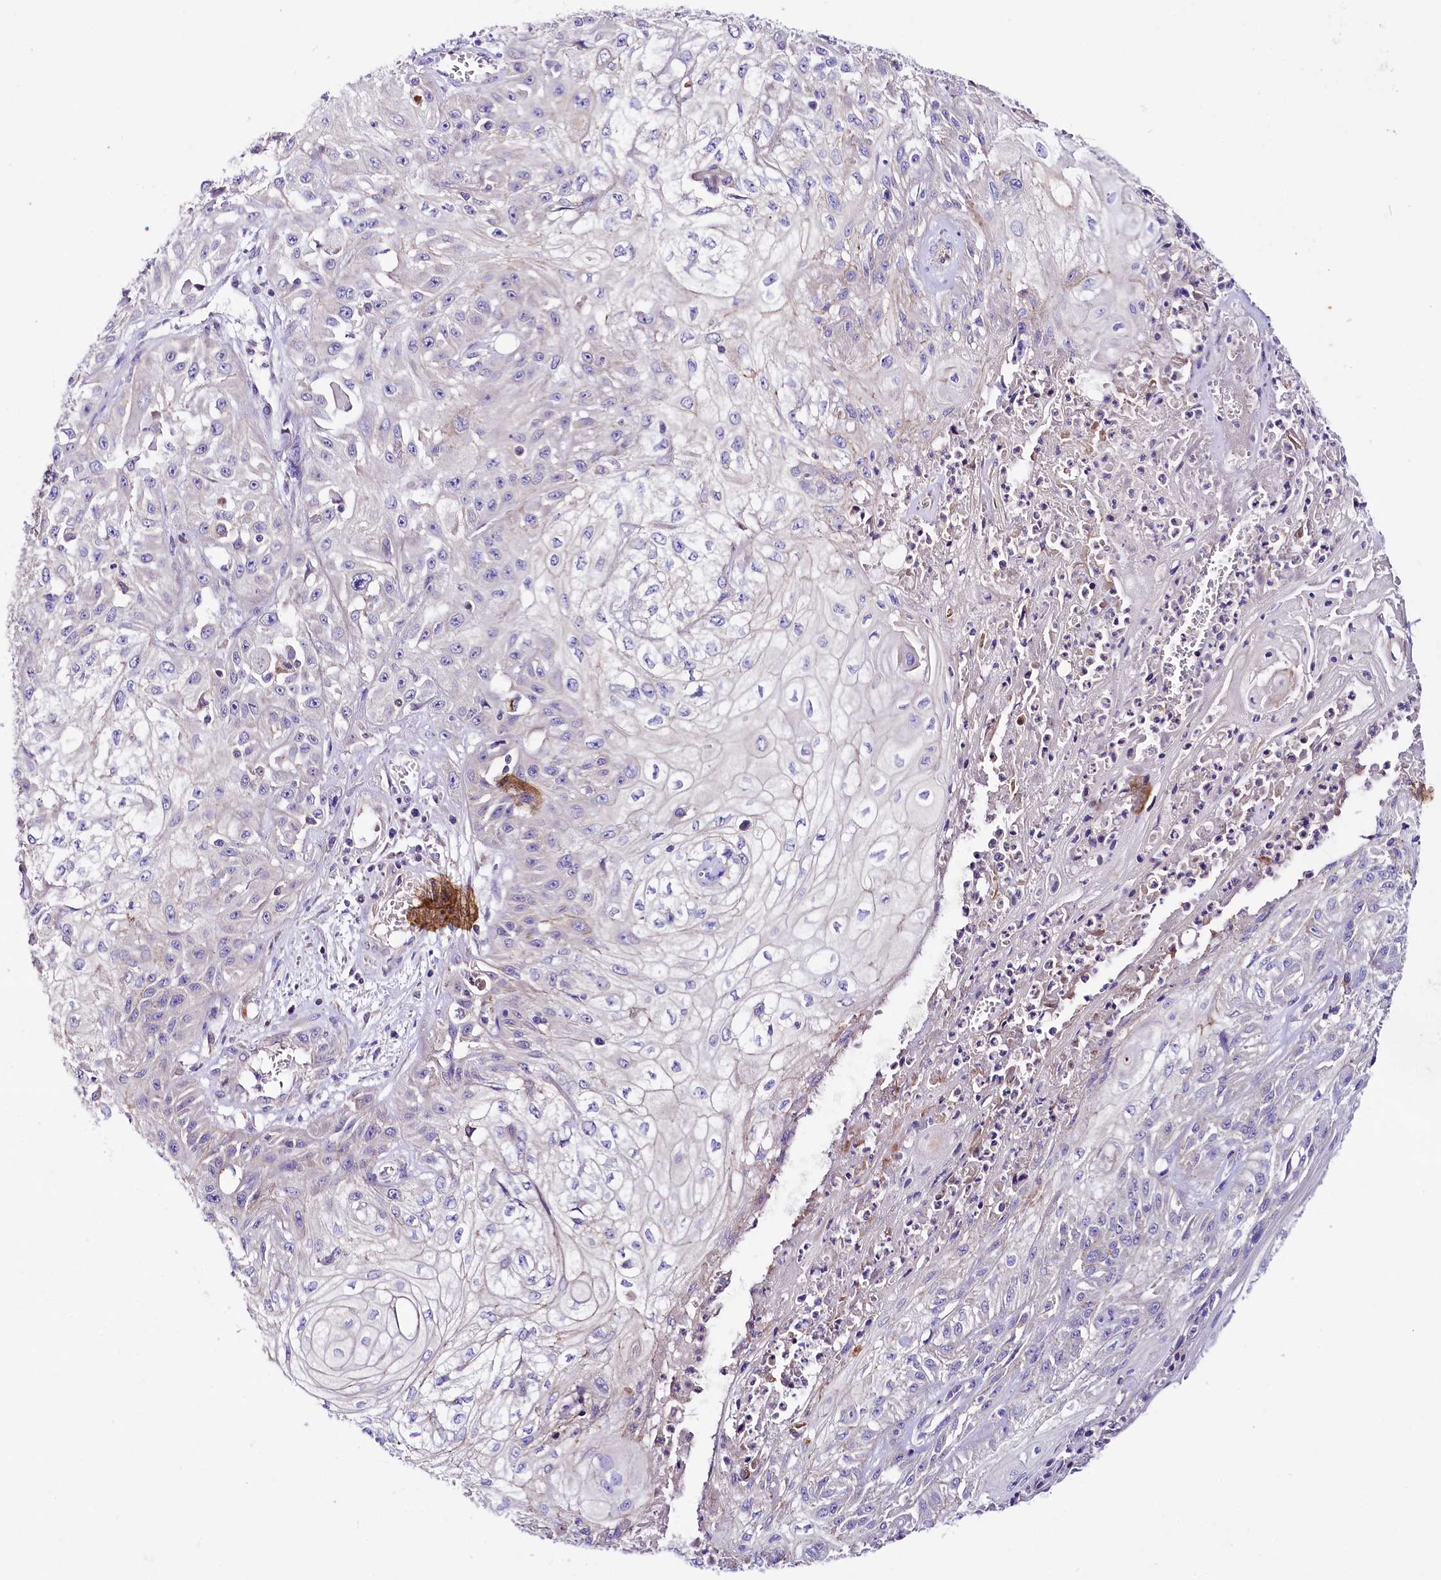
{"staining": {"intensity": "negative", "quantity": "none", "location": "none"}, "tissue": "skin cancer", "cell_type": "Tumor cells", "image_type": "cancer", "snomed": [{"axis": "morphology", "description": "Squamous cell carcinoma, NOS"}, {"axis": "morphology", "description": "Squamous cell carcinoma, metastatic, NOS"}, {"axis": "topography", "description": "Skin"}, {"axis": "topography", "description": "Lymph node"}], "caption": "DAB immunohistochemical staining of skin cancer shows no significant staining in tumor cells.", "gene": "SACM1L", "patient": {"sex": "male", "age": 75}}